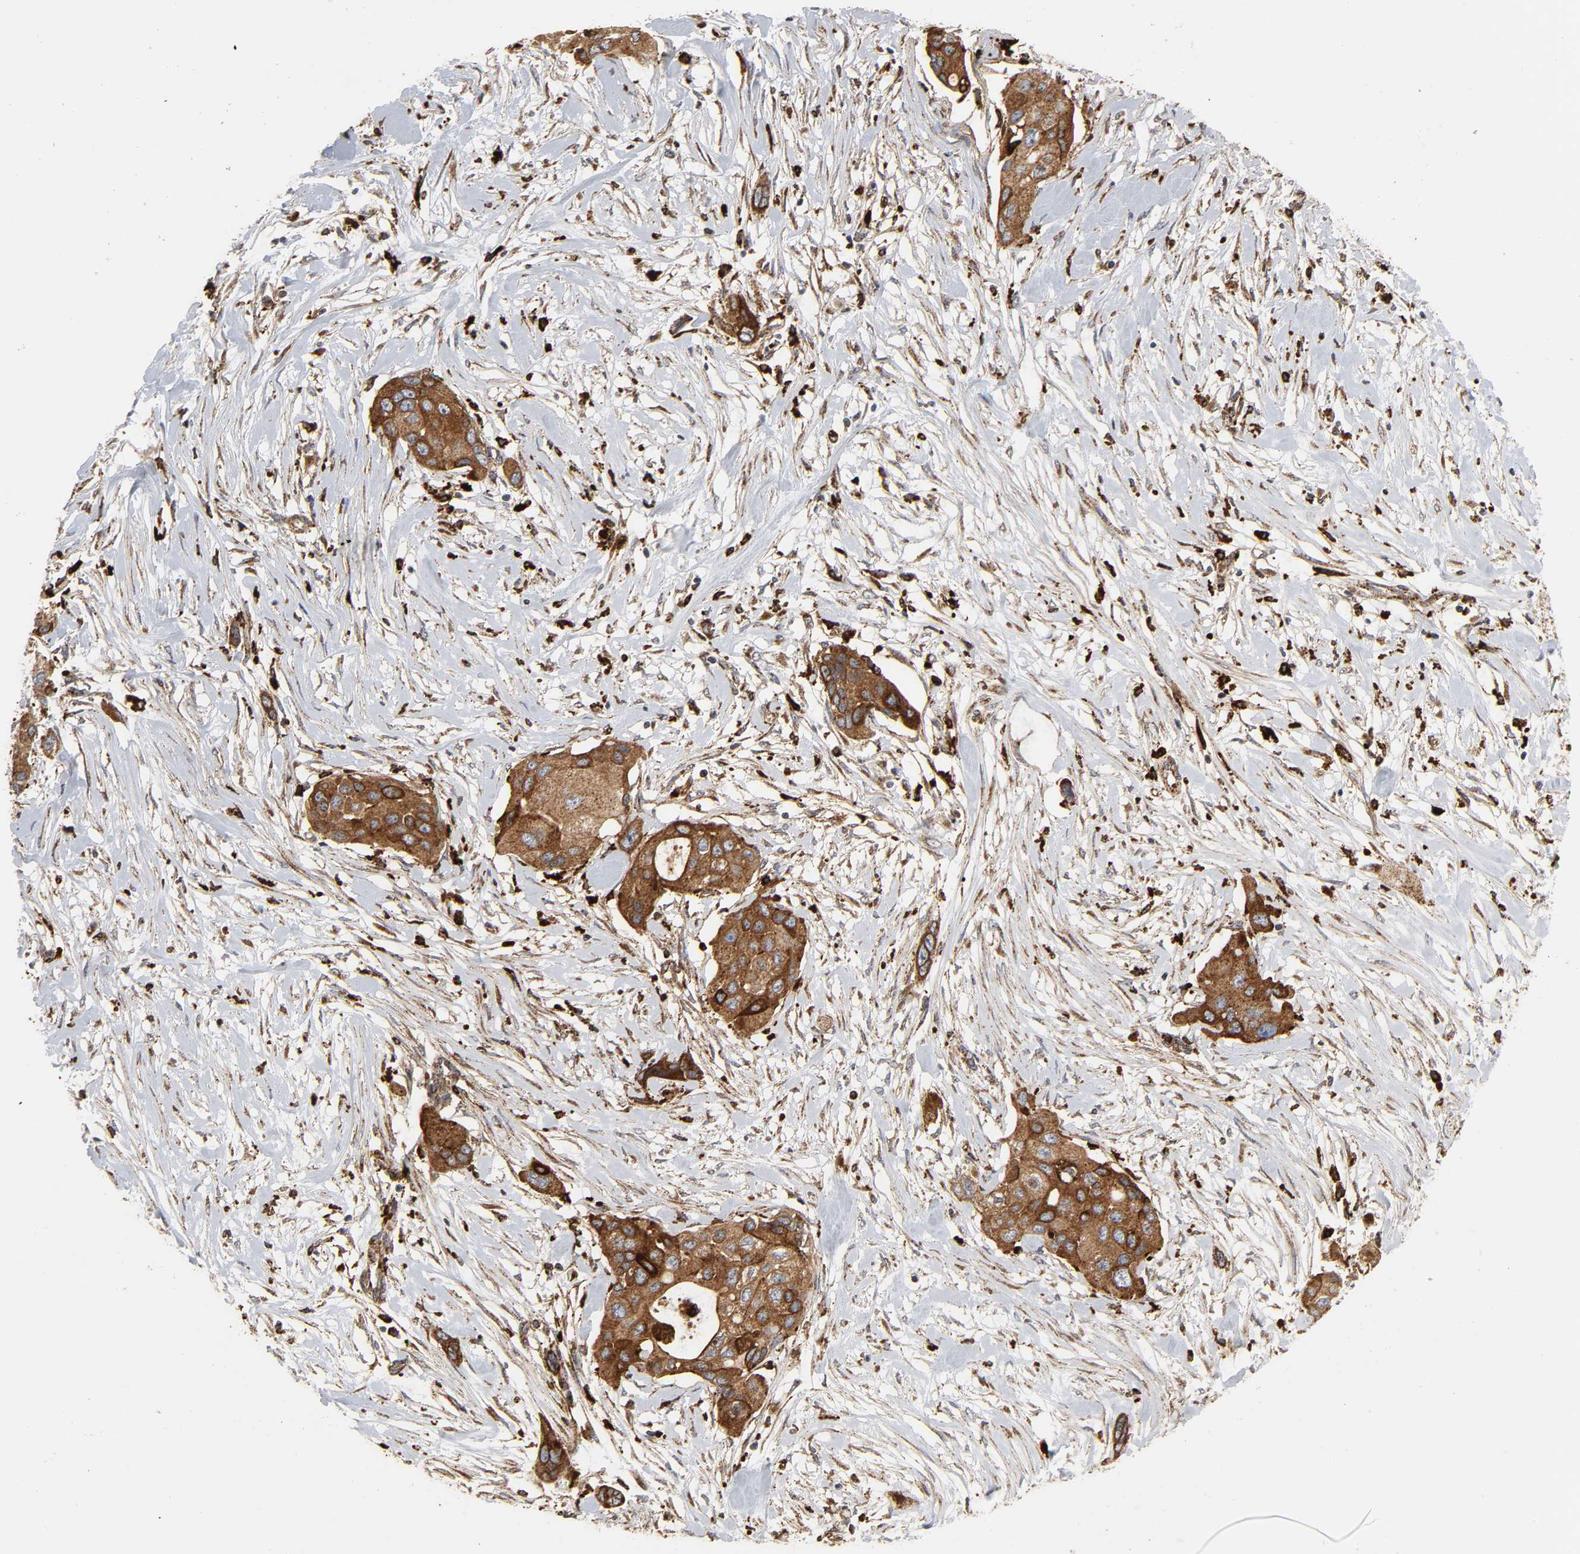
{"staining": {"intensity": "strong", "quantity": ">75%", "location": "cytoplasmic/membranous"}, "tissue": "pancreatic cancer", "cell_type": "Tumor cells", "image_type": "cancer", "snomed": [{"axis": "morphology", "description": "Adenocarcinoma, NOS"}, {"axis": "topography", "description": "Pancreas"}], "caption": "Approximately >75% of tumor cells in human pancreatic cancer show strong cytoplasmic/membranous protein staining as visualized by brown immunohistochemical staining.", "gene": "PSAP", "patient": {"sex": "female", "age": 60}}